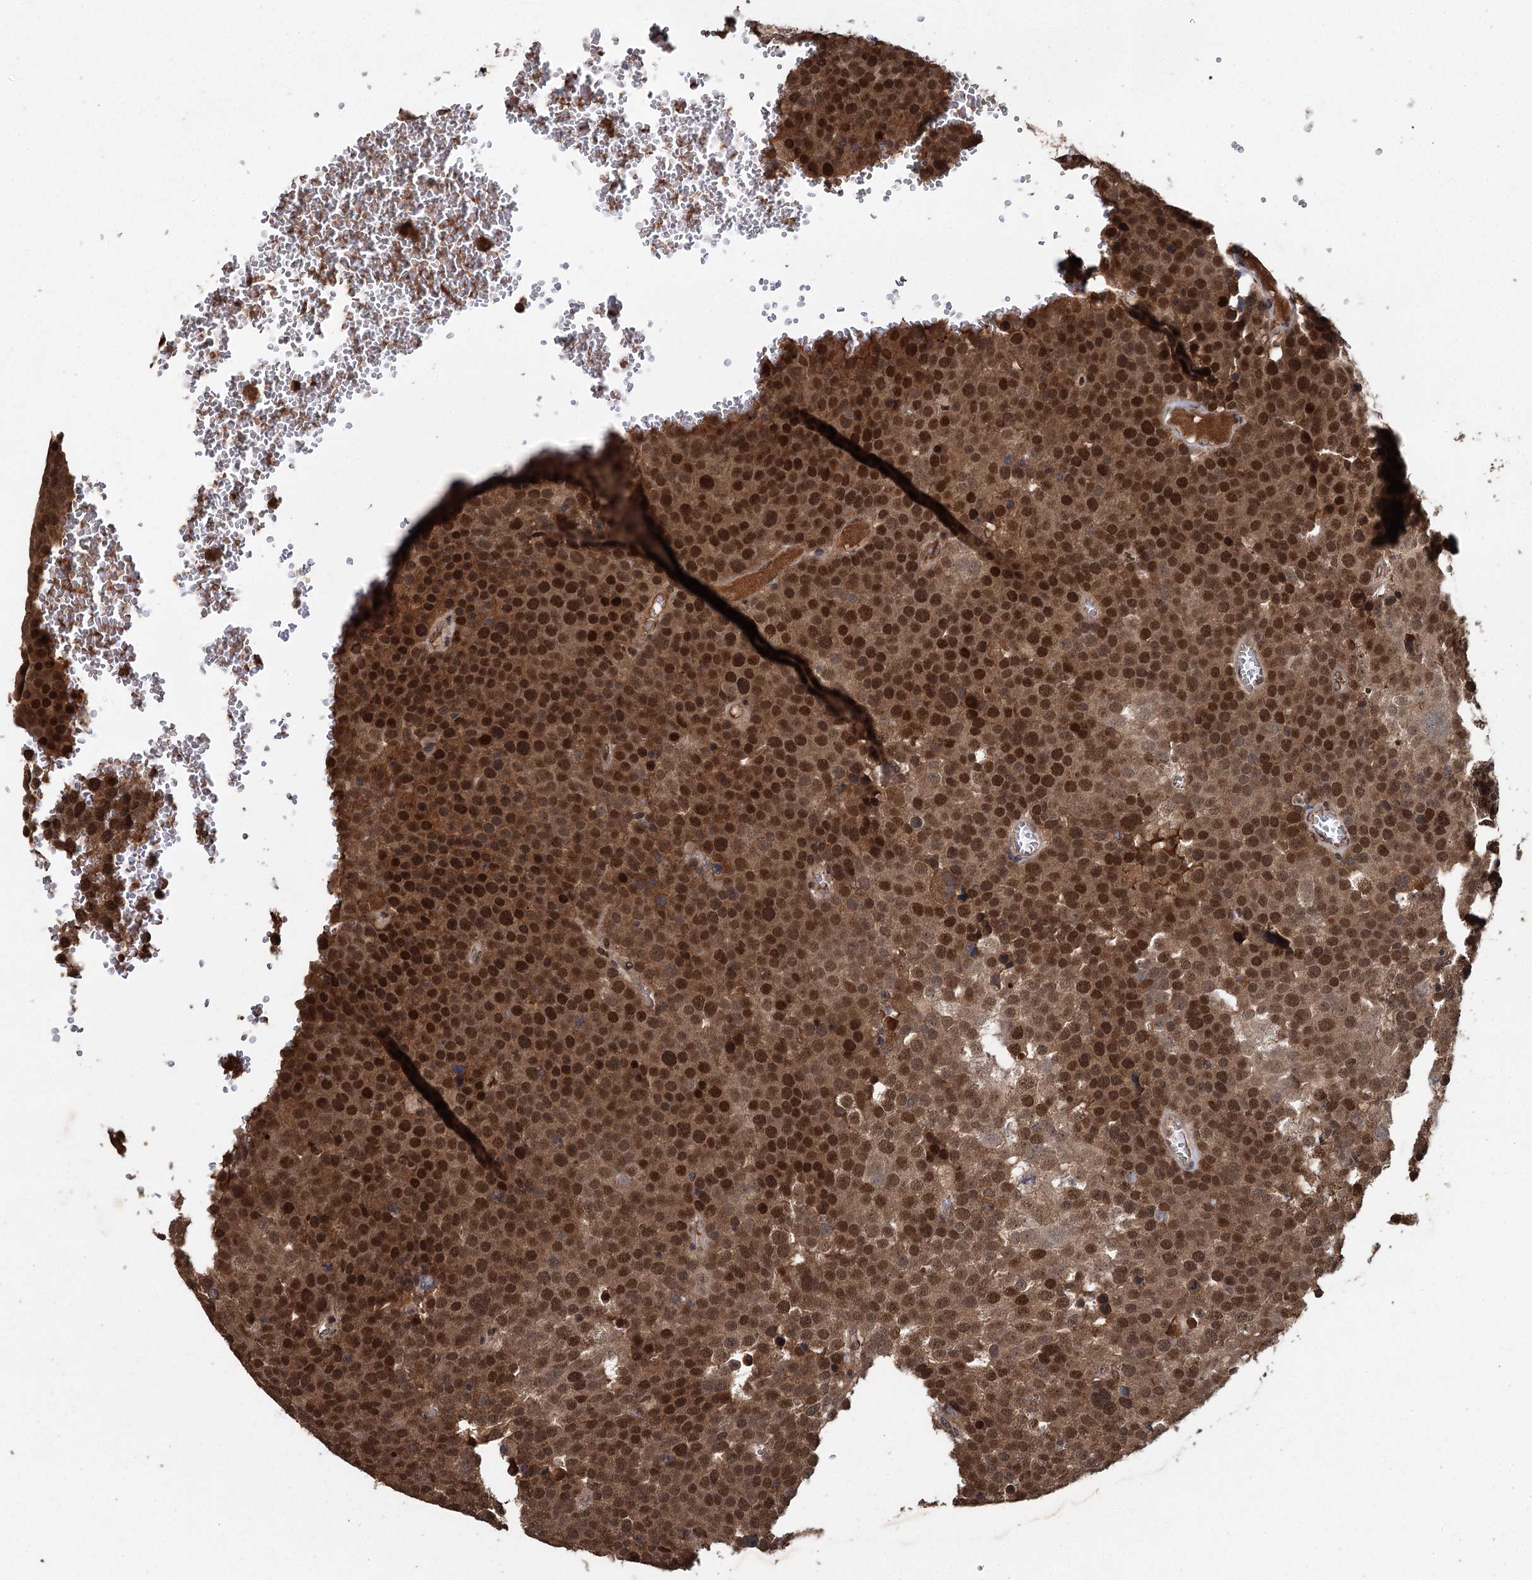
{"staining": {"intensity": "strong", "quantity": ">75%", "location": "cytoplasmic/membranous,nuclear"}, "tissue": "testis cancer", "cell_type": "Tumor cells", "image_type": "cancer", "snomed": [{"axis": "morphology", "description": "Seminoma, NOS"}, {"axis": "topography", "description": "Testis"}], "caption": "Immunohistochemistry (IHC) staining of testis seminoma, which displays high levels of strong cytoplasmic/membranous and nuclear expression in about >75% of tumor cells indicating strong cytoplasmic/membranous and nuclear protein expression. The staining was performed using DAB (brown) for protein detection and nuclei were counterstained in hematoxylin (blue).", "gene": "MYG1", "patient": {"sex": "male", "age": 71}}